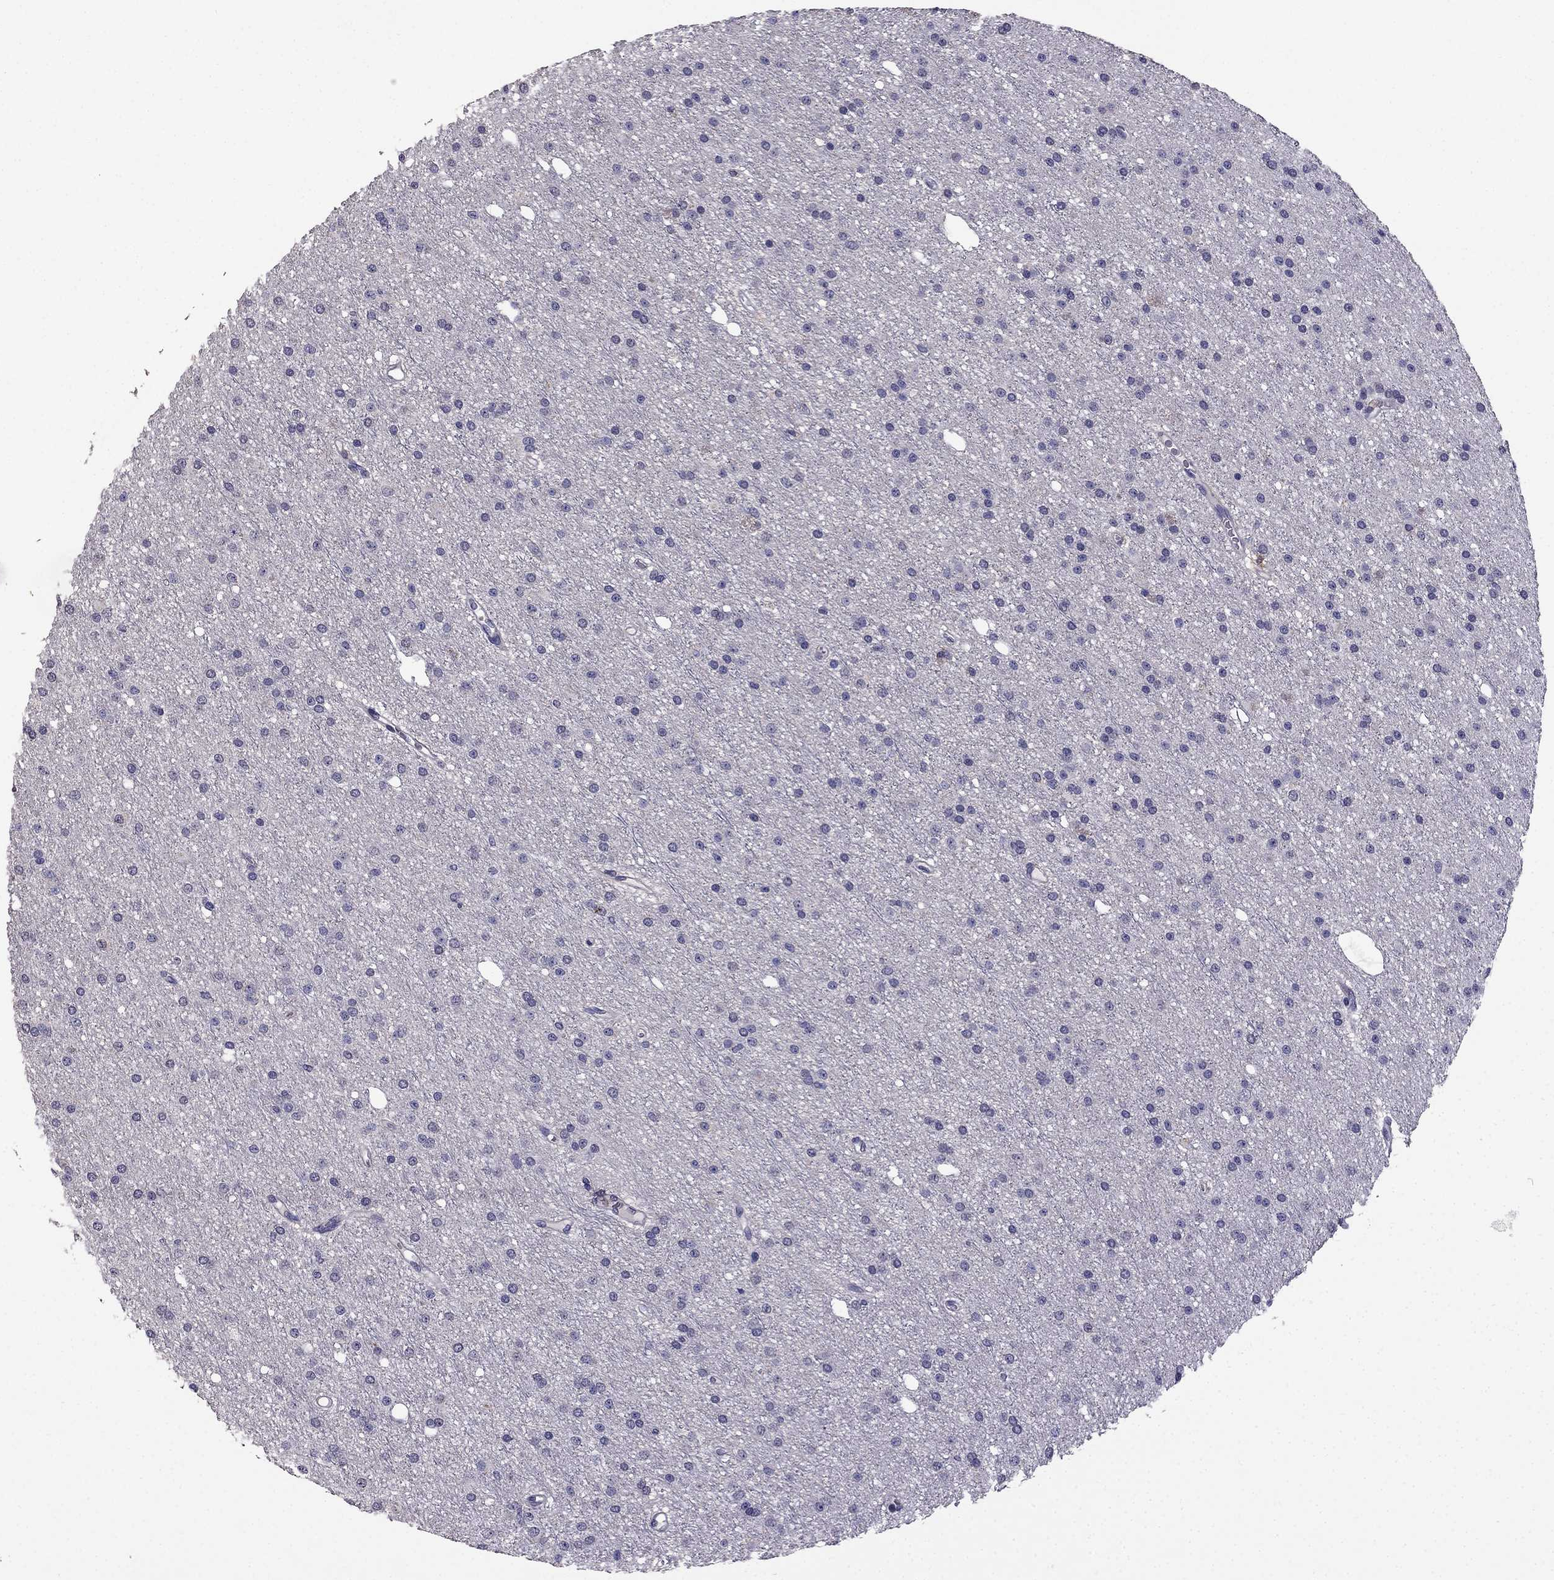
{"staining": {"intensity": "negative", "quantity": "none", "location": "none"}, "tissue": "glioma", "cell_type": "Tumor cells", "image_type": "cancer", "snomed": [{"axis": "morphology", "description": "Glioma, malignant, Low grade"}, {"axis": "topography", "description": "Brain"}], "caption": "The histopathology image shows no staining of tumor cells in malignant low-grade glioma.", "gene": "CDH9", "patient": {"sex": "male", "age": 27}}